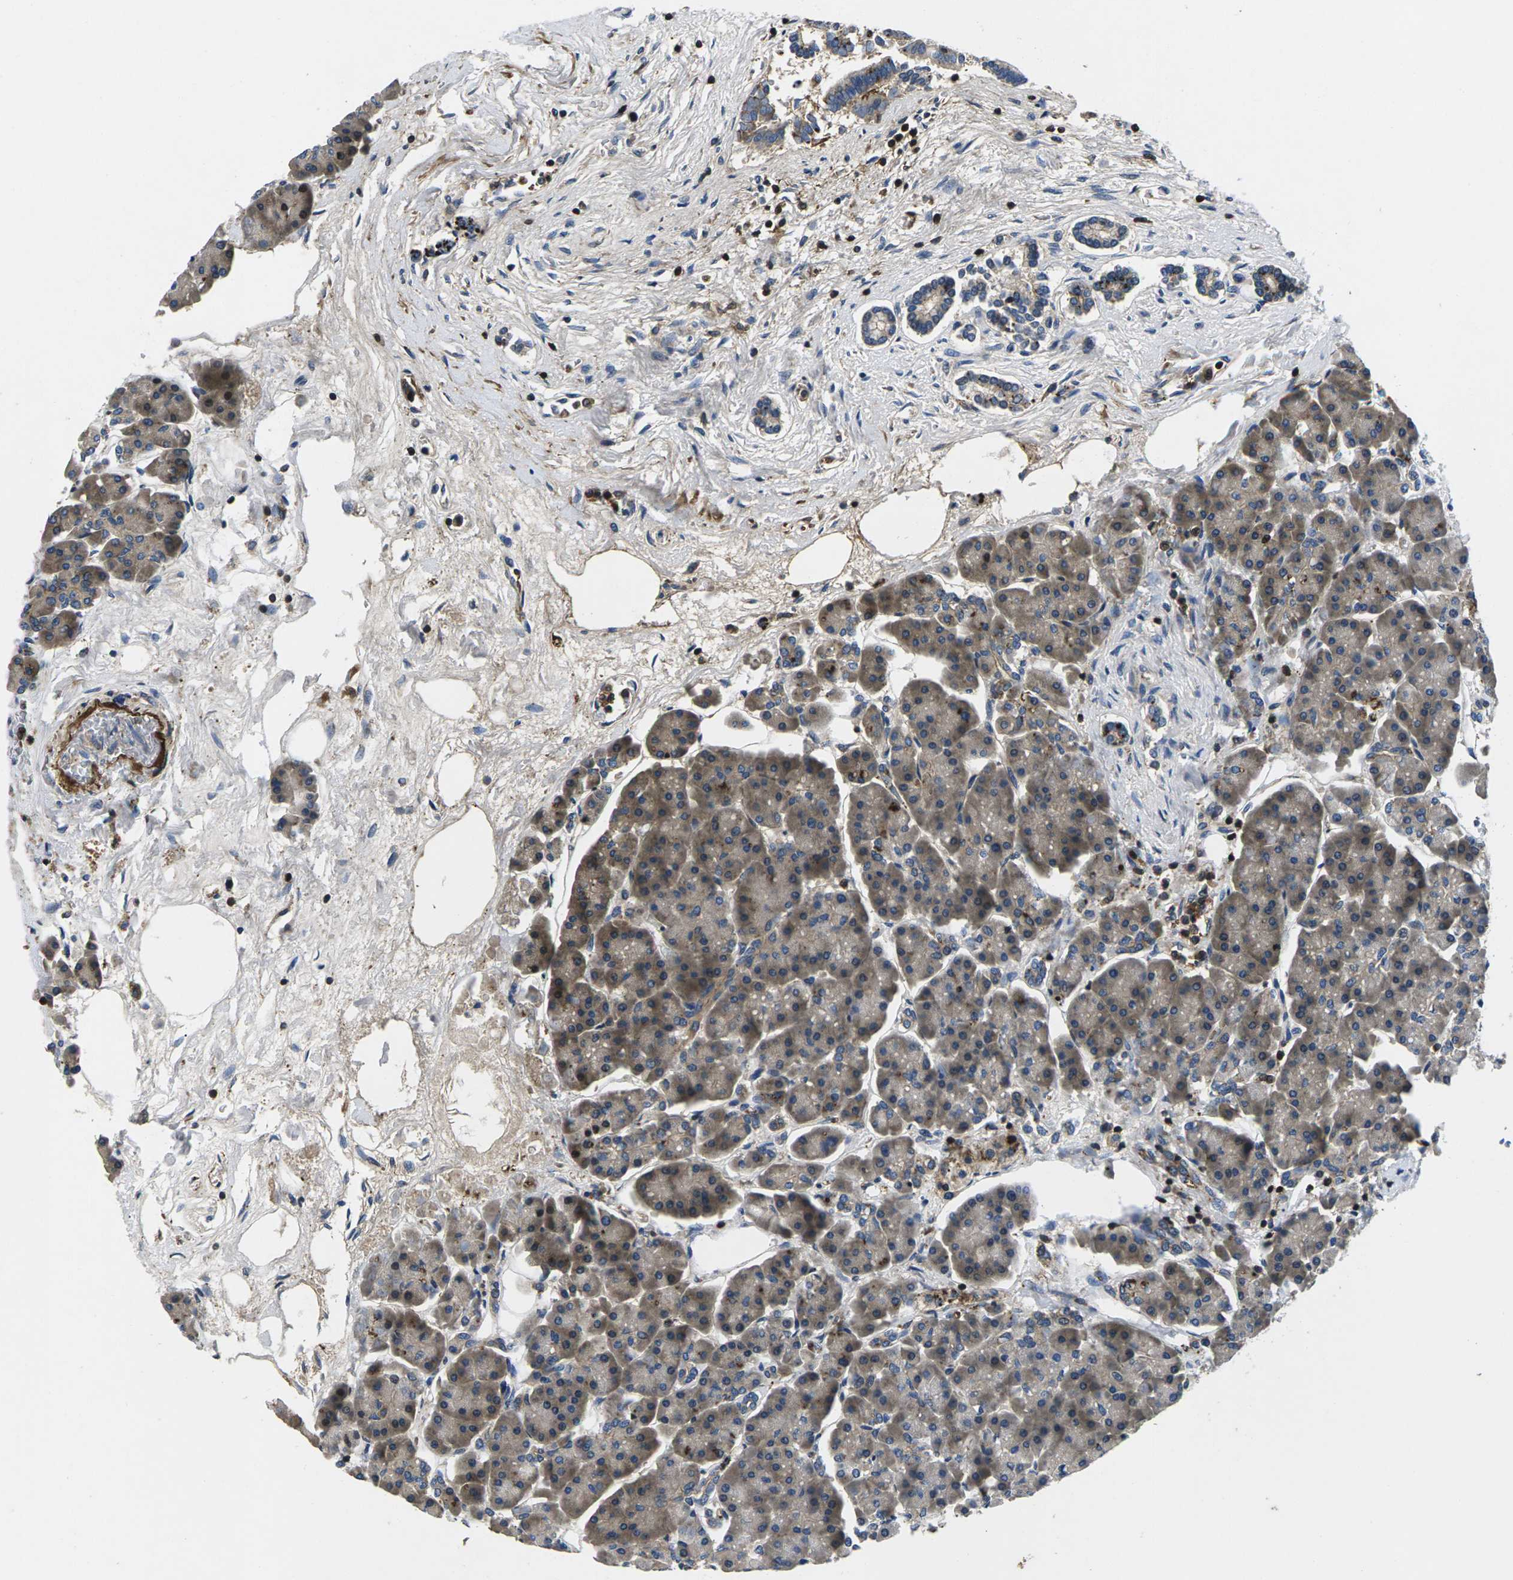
{"staining": {"intensity": "strong", "quantity": ">75%", "location": "cytoplasmic/membranous"}, "tissue": "pancreas", "cell_type": "Exocrine glandular cells", "image_type": "normal", "snomed": [{"axis": "morphology", "description": "Normal tissue, NOS"}, {"axis": "topography", "description": "Pancreas"}], "caption": "High-magnification brightfield microscopy of unremarkable pancreas stained with DAB (brown) and counterstained with hematoxylin (blue). exocrine glandular cells exhibit strong cytoplasmic/membranous expression is seen in about>75% of cells. (DAB IHC with brightfield microscopy, high magnification).", "gene": "PLCE1", "patient": {"sex": "female", "age": 70}}